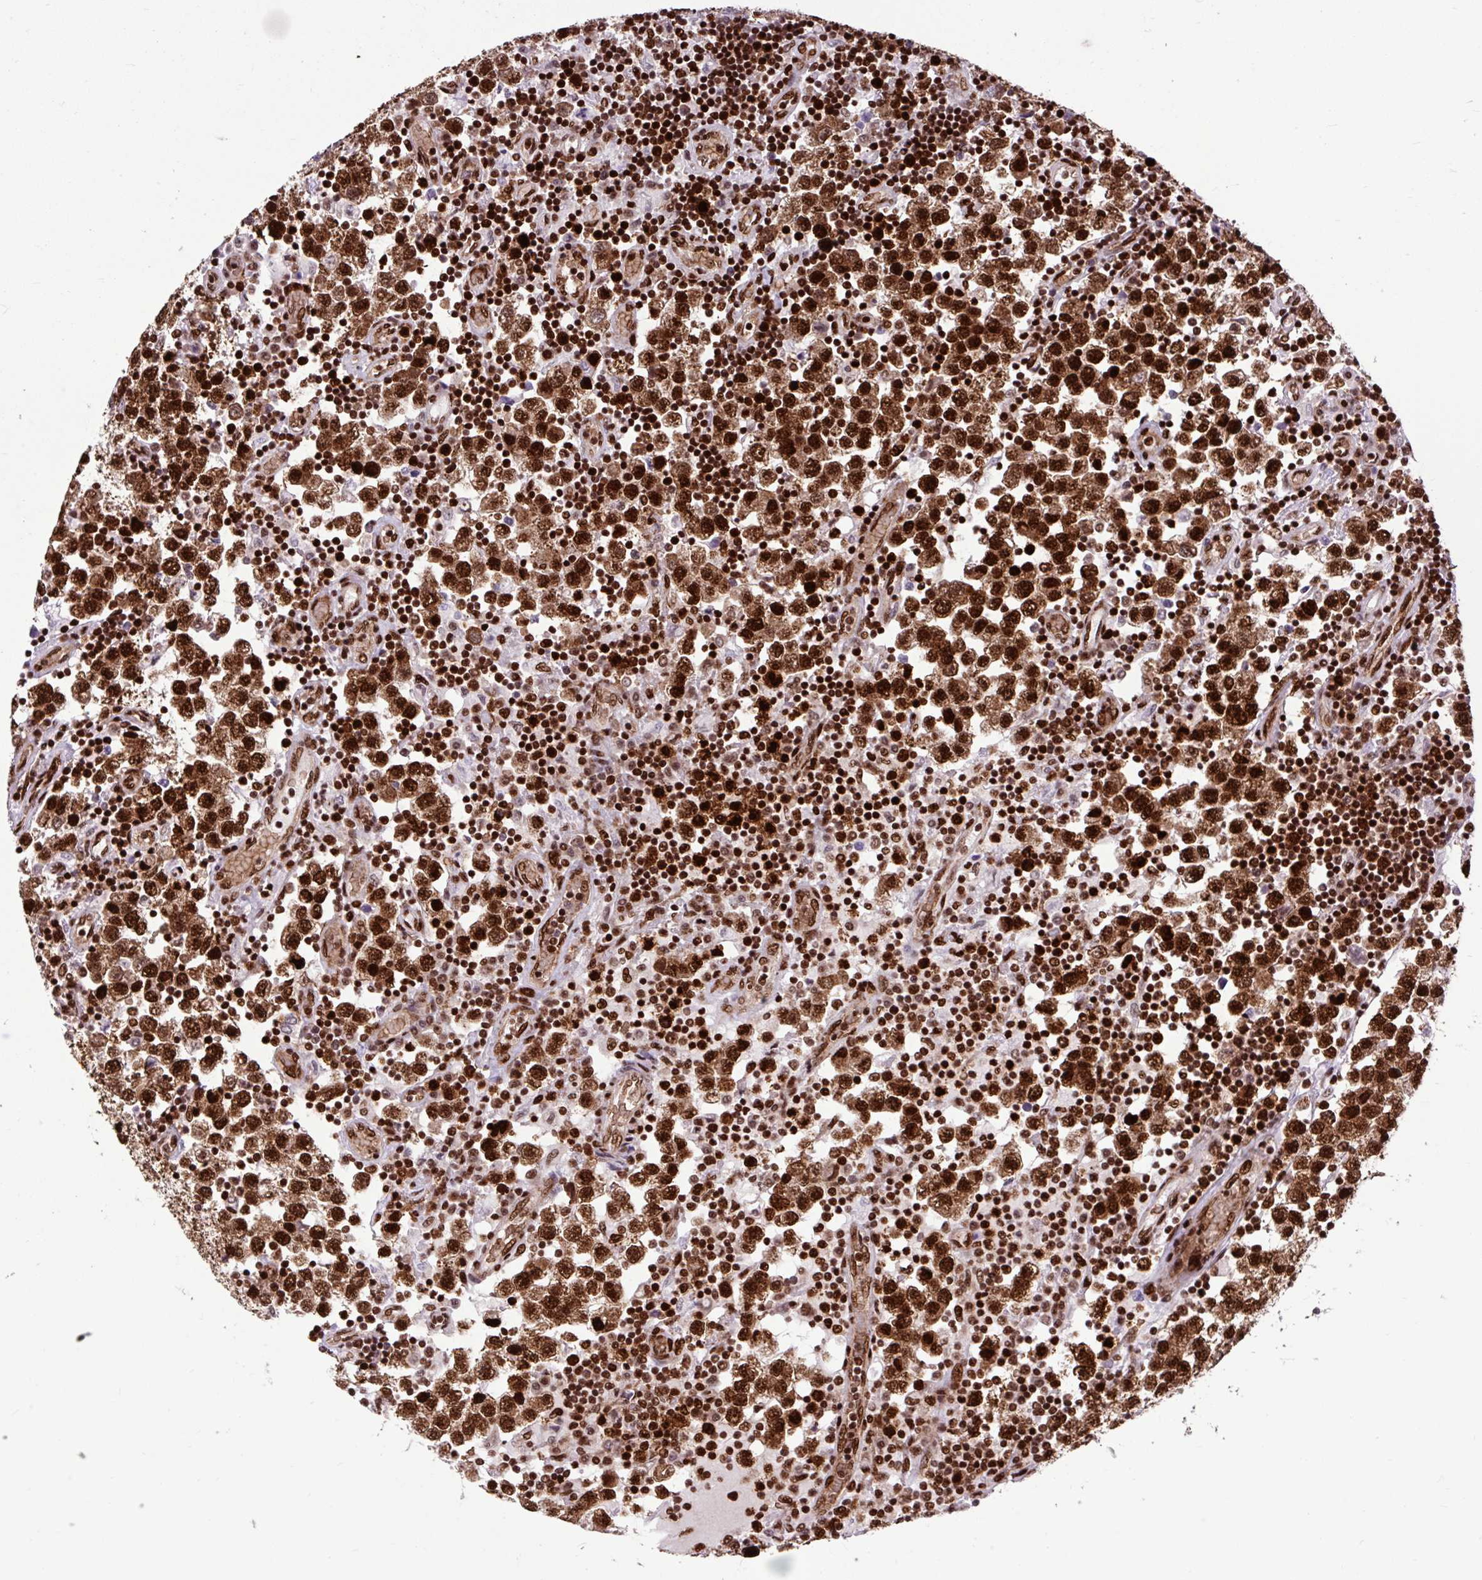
{"staining": {"intensity": "strong", "quantity": ">75%", "location": "nuclear"}, "tissue": "testis cancer", "cell_type": "Tumor cells", "image_type": "cancer", "snomed": [{"axis": "morphology", "description": "Seminoma, NOS"}, {"axis": "topography", "description": "Testis"}], "caption": "This photomicrograph shows testis cancer (seminoma) stained with IHC to label a protein in brown. The nuclear of tumor cells show strong positivity for the protein. Nuclei are counter-stained blue.", "gene": "FUS", "patient": {"sex": "male", "age": 34}}